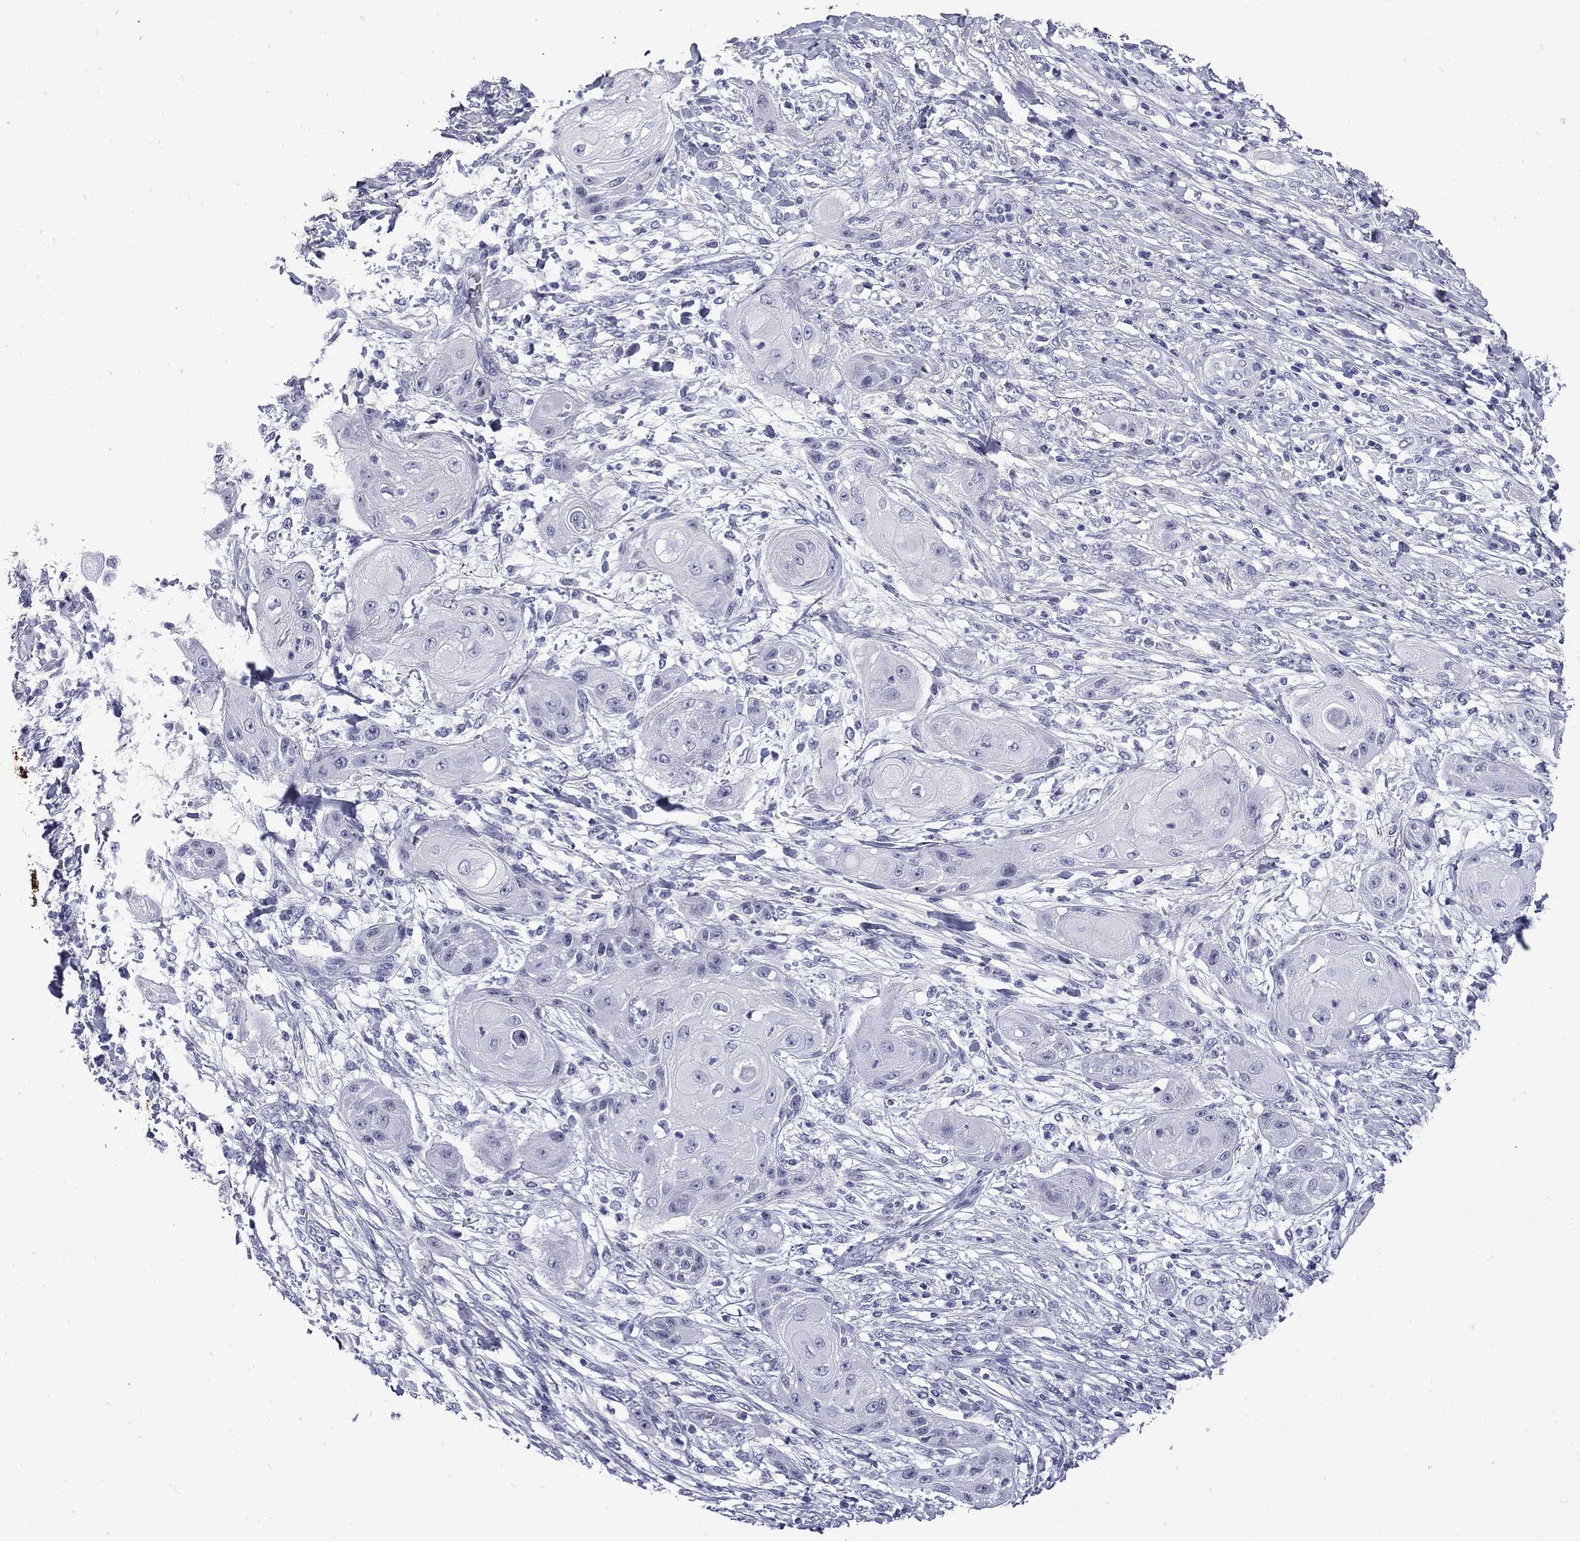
{"staining": {"intensity": "negative", "quantity": "none", "location": "none"}, "tissue": "skin cancer", "cell_type": "Tumor cells", "image_type": "cancer", "snomed": [{"axis": "morphology", "description": "Squamous cell carcinoma, NOS"}, {"axis": "topography", "description": "Skin"}], "caption": "Tumor cells are negative for protein expression in human skin cancer. (Immunohistochemistry (ihc), brightfield microscopy, high magnification).", "gene": "MGARP", "patient": {"sex": "male", "age": 62}}